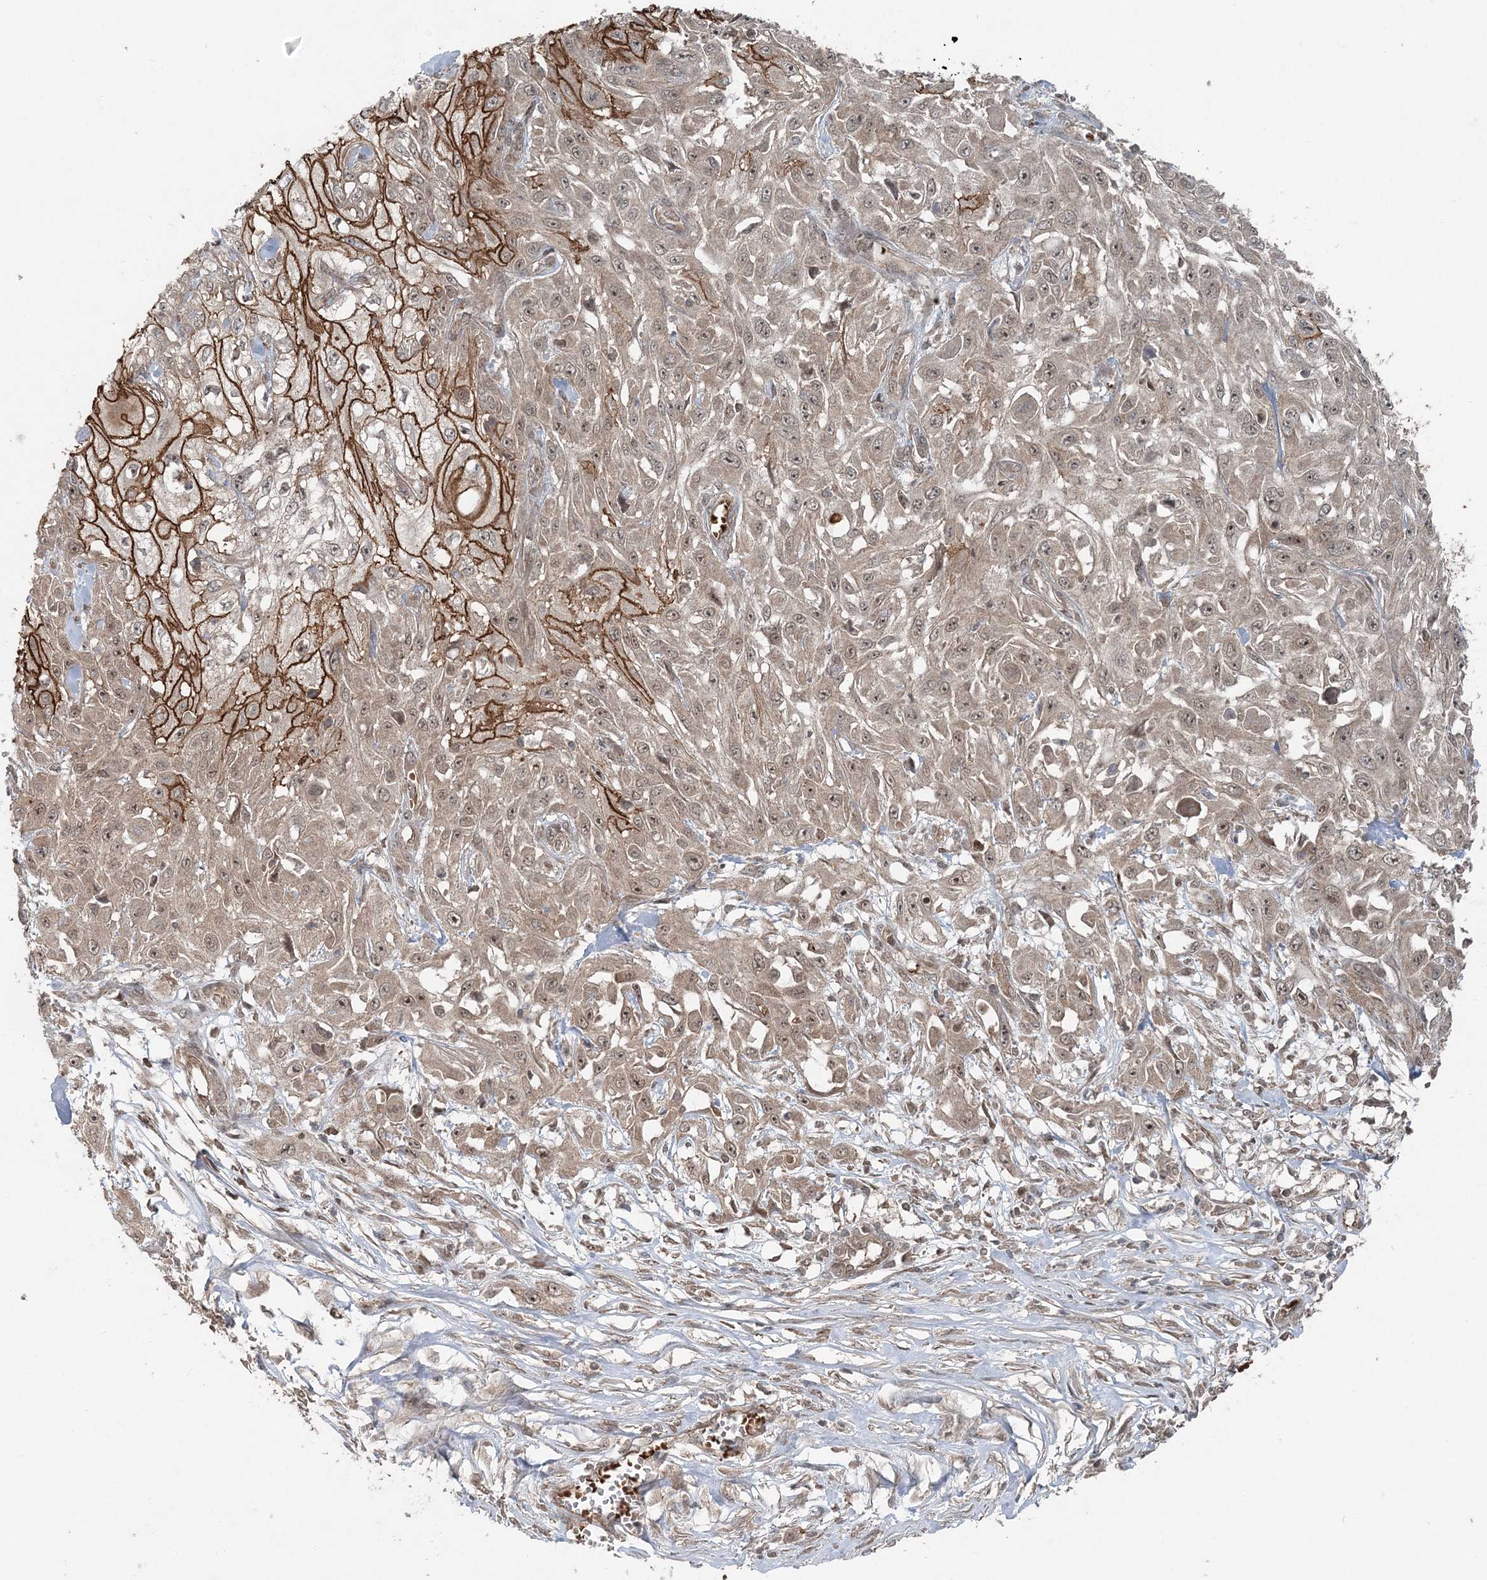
{"staining": {"intensity": "moderate", "quantity": ">75%", "location": "cytoplasmic/membranous,nuclear"}, "tissue": "skin cancer", "cell_type": "Tumor cells", "image_type": "cancer", "snomed": [{"axis": "morphology", "description": "Squamous cell carcinoma, NOS"}, {"axis": "morphology", "description": "Squamous cell carcinoma, metastatic, NOS"}, {"axis": "topography", "description": "Skin"}, {"axis": "topography", "description": "Lymph node"}], "caption": "Immunohistochemistry (IHC) of human metastatic squamous cell carcinoma (skin) exhibits medium levels of moderate cytoplasmic/membranous and nuclear expression in approximately >75% of tumor cells. The staining was performed using DAB (3,3'-diaminobenzidine) to visualize the protein expression in brown, while the nuclei were stained in blue with hematoxylin (Magnification: 20x).", "gene": "FBXL17", "patient": {"sex": "male", "age": 75}}